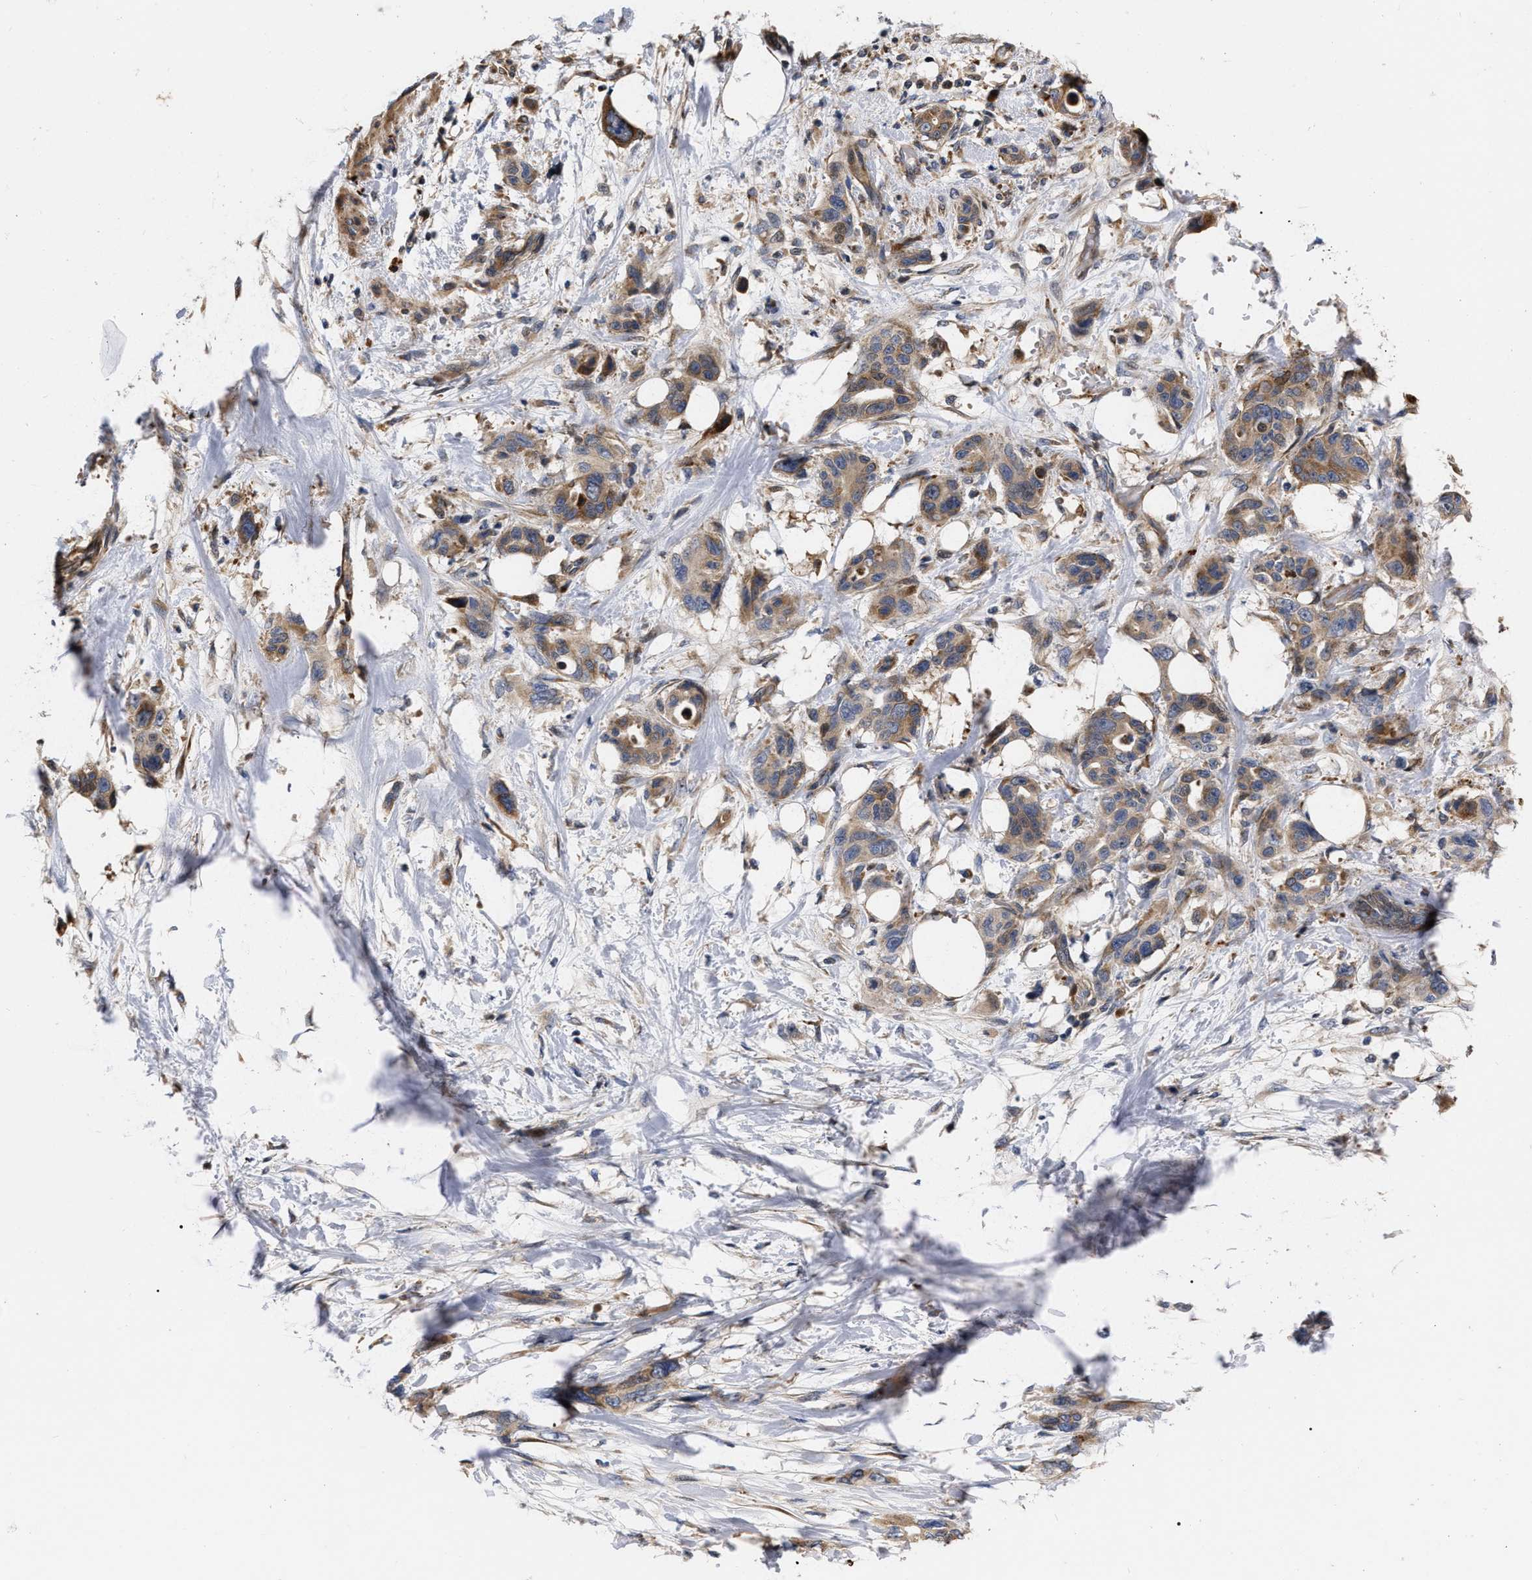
{"staining": {"intensity": "moderate", "quantity": ">75%", "location": "cytoplasmic/membranous"}, "tissue": "pancreatic cancer", "cell_type": "Tumor cells", "image_type": "cancer", "snomed": [{"axis": "morphology", "description": "Adenocarcinoma, NOS"}, {"axis": "topography", "description": "Pancreas"}], "caption": "Adenocarcinoma (pancreatic) was stained to show a protein in brown. There is medium levels of moderate cytoplasmic/membranous expression in about >75% of tumor cells. (brown staining indicates protein expression, while blue staining denotes nuclei).", "gene": "MLST8", "patient": {"sex": "male", "age": 46}}